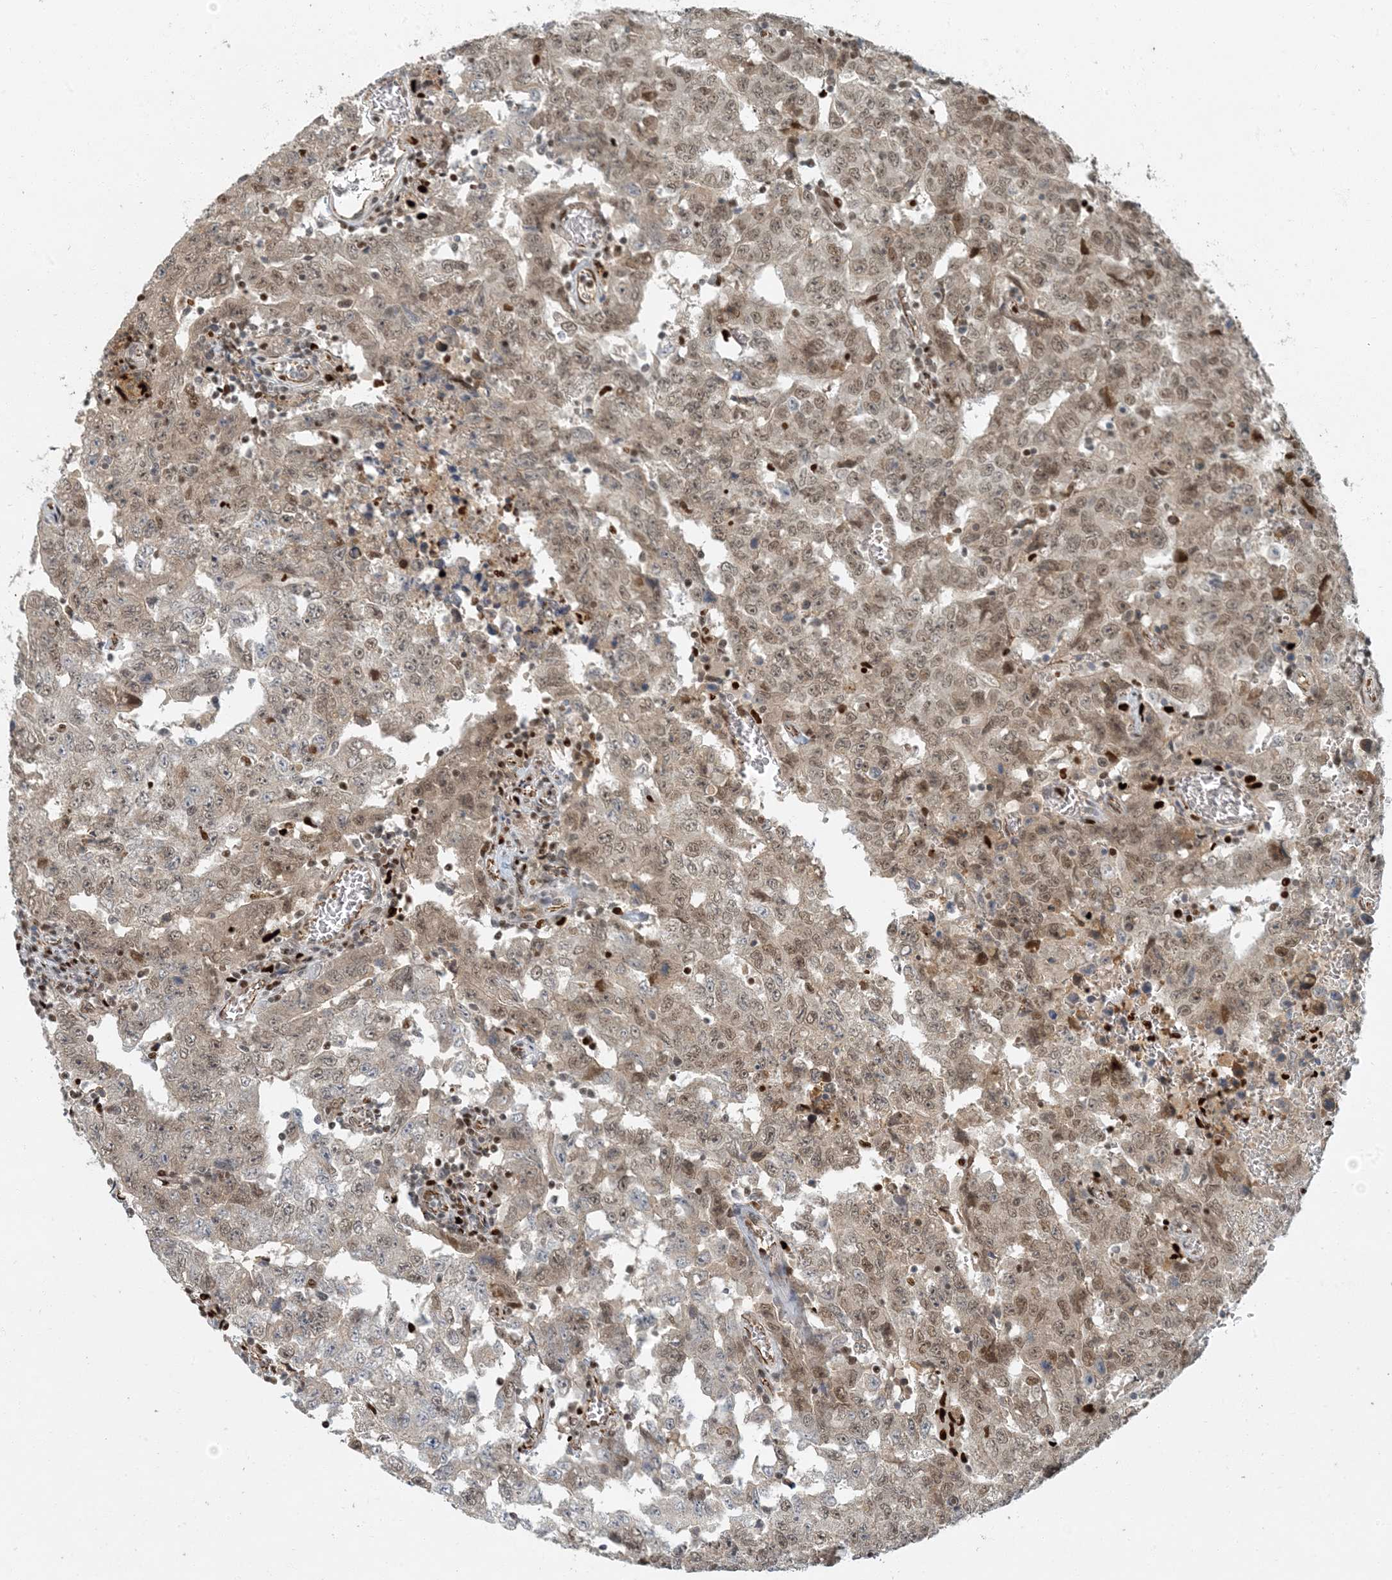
{"staining": {"intensity": "weak", "quantity": ">75%", "location": "nuclear"}, "tissue": "testis cancer", "cell_type": "Tumor cells", "image_type": "cancer", "snomed": [{"axis": "morphology", "description": "Carcinoma, Embryonal, NOS"}, {"axis": "topography", "description": "Testis"}], "caption": "Testis cancer stained with DAB (3,3'-diaminobenzidine) immunohistochemistry (IHC) shows low levels of weak nuclear positivity in about >75% of tumor cells.", "gene": "AK9", "patient": {"sex": "male", "age": 26}}